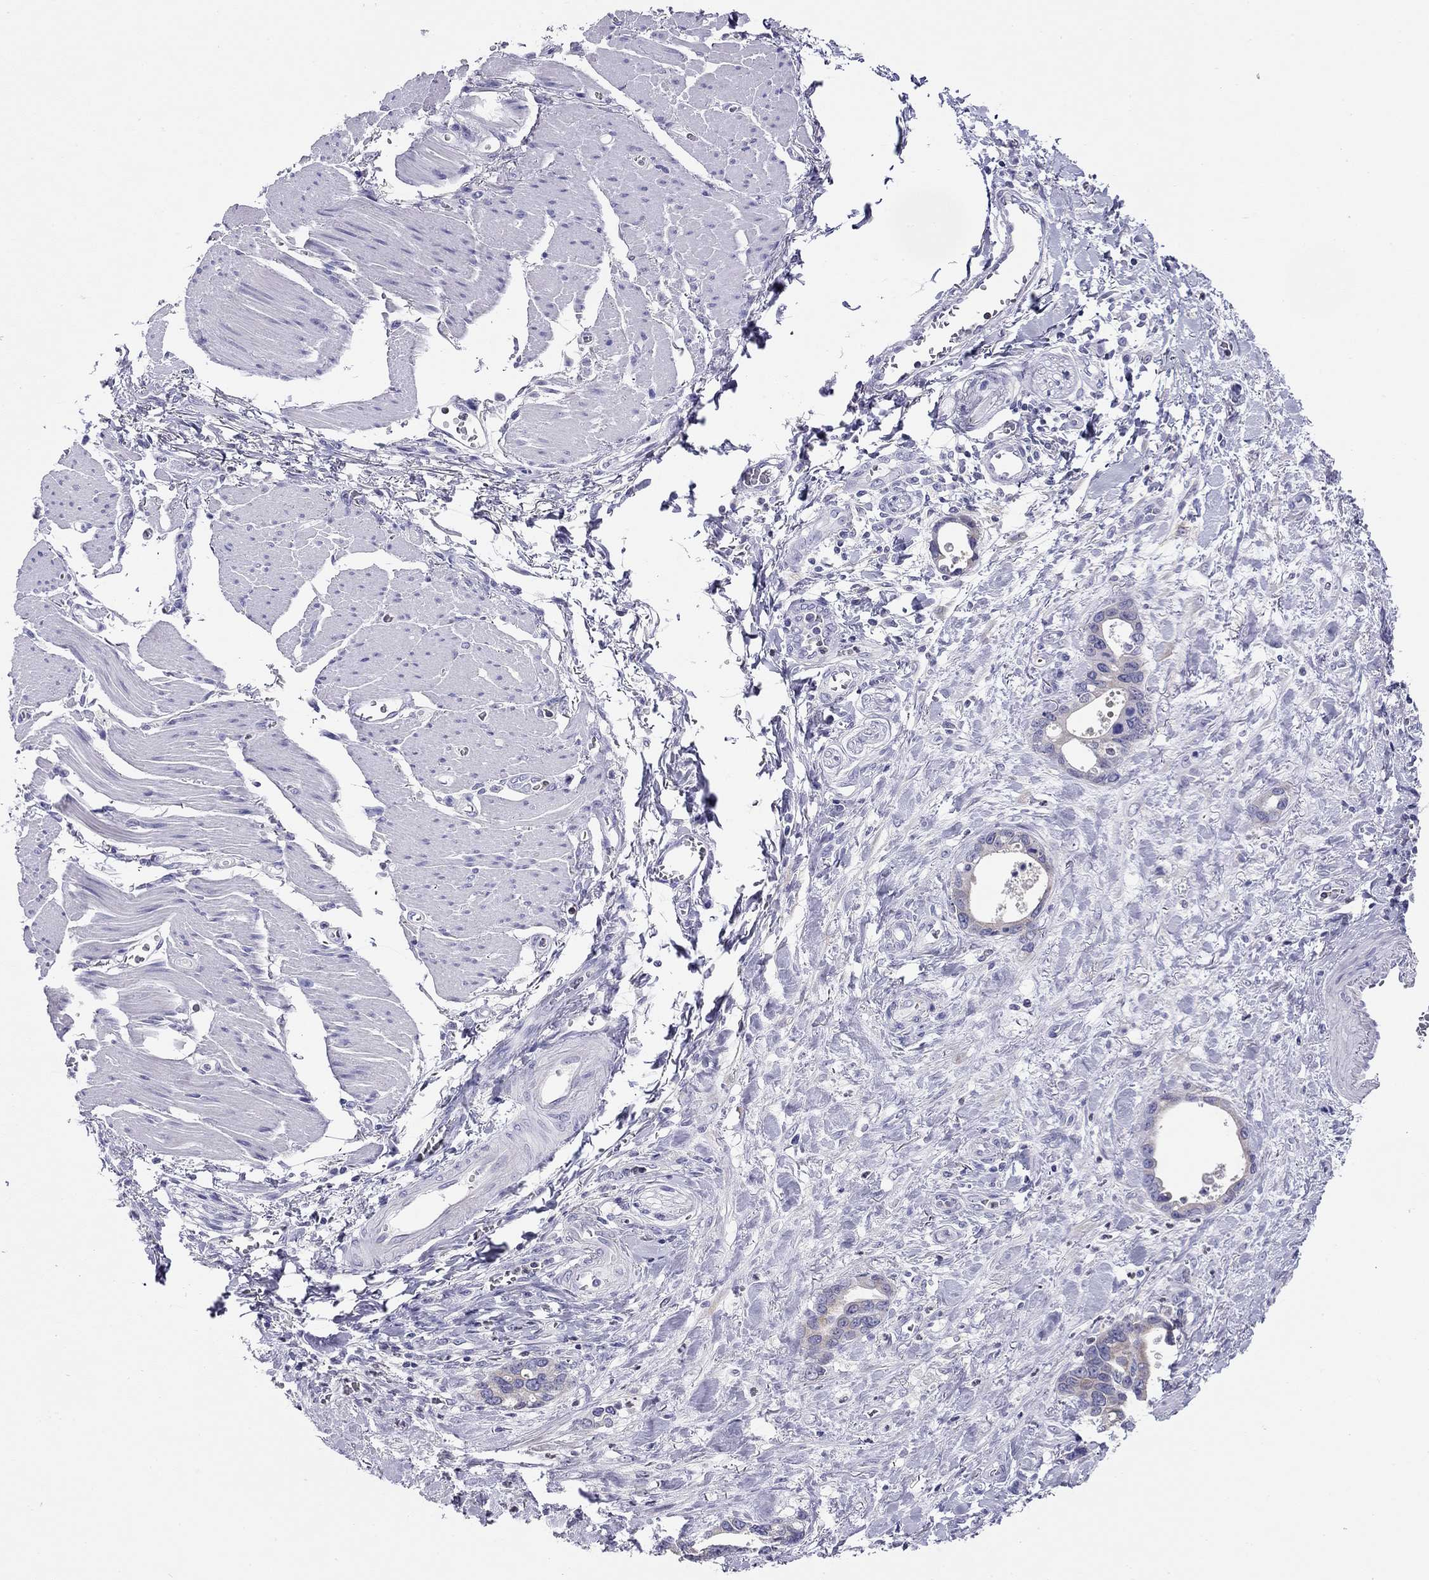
{"staining": {"intensity": "negative", "quantity": "none", "location": "none"}, "tissue": "stomach cancer", "cell_type": "Tumor cells", "image_type": "cancer", "snomed": [{"axis": "morphology", "description": "Normal tissue, NOS"}, {"axis": "morphology", "description": "Adenocarcinoma, NOS"}, {"axis": "topography", "description": "Esophagus"}, {"axis": "topography", "description": "Stomach, upper"}], "caption": "Protein analysis of stomach cancer displays no significant positivity in tumor cells.", "gene": "SLC46A2", "patient": {"sex": "male", "age": 74}}